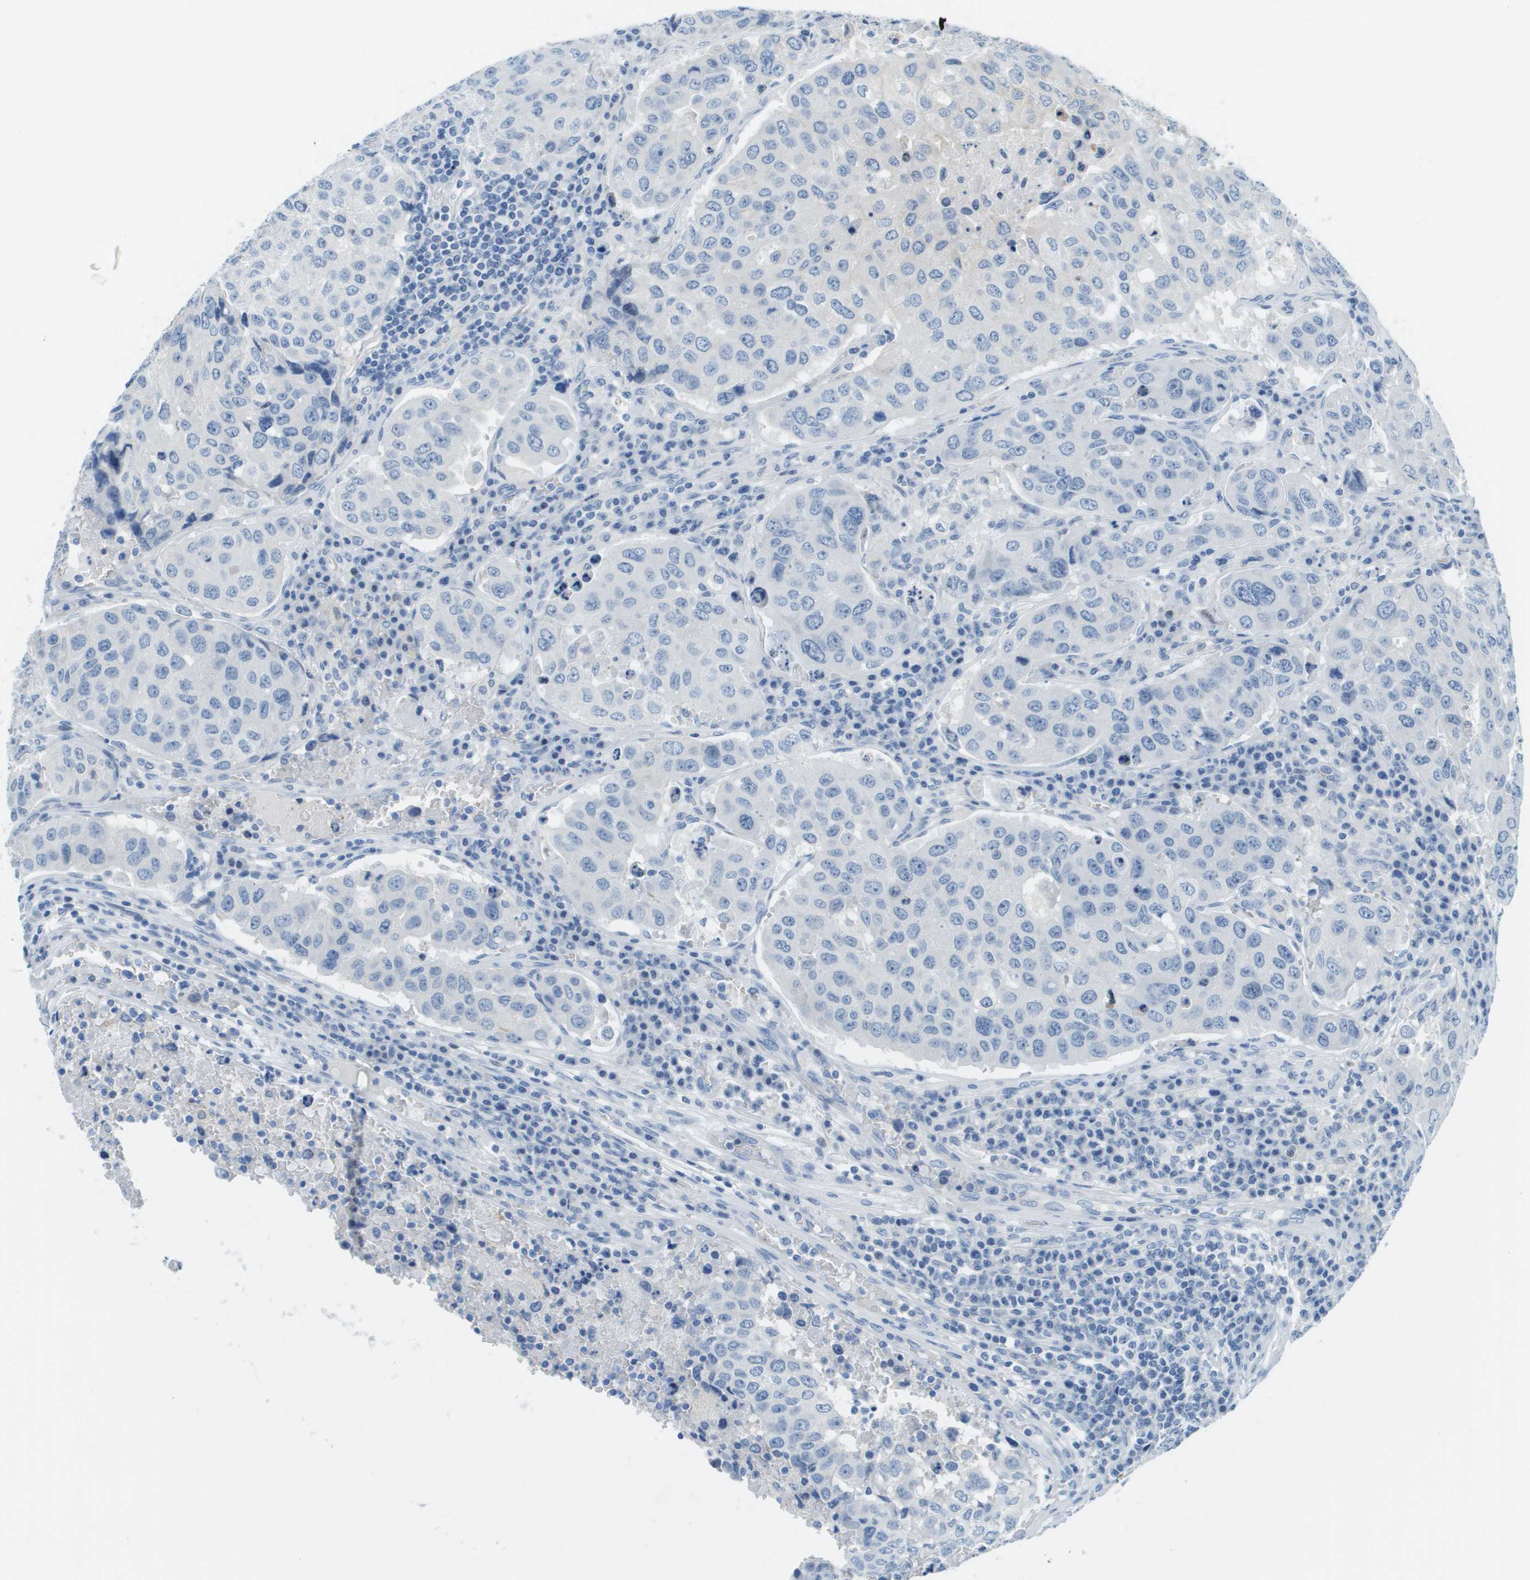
{"staining": {"intensity": "negative", "quantity": "none", "location": "none"}, "tissue": "urothelial cancer", "cell_type": "Tumor cells", "image_type": "cancer", "snomed": [{"axis": "morphology", "description": "Urothelial carcinoma, High grade"}, {"axis": "topography", "description": "Lymph node"}, {"axis": "topography", "description": "Urinary bladder"}], "caption": "An IHC image of urothelial cancer is shown. There is no staining in tumor cells of urothelial cancer. The staining is performed using DAB brown chromogen with nuclei counter-stained in using hematoxylin.", "gene": "CDHR2", "patient": {"sex": "male", "age": 51}}